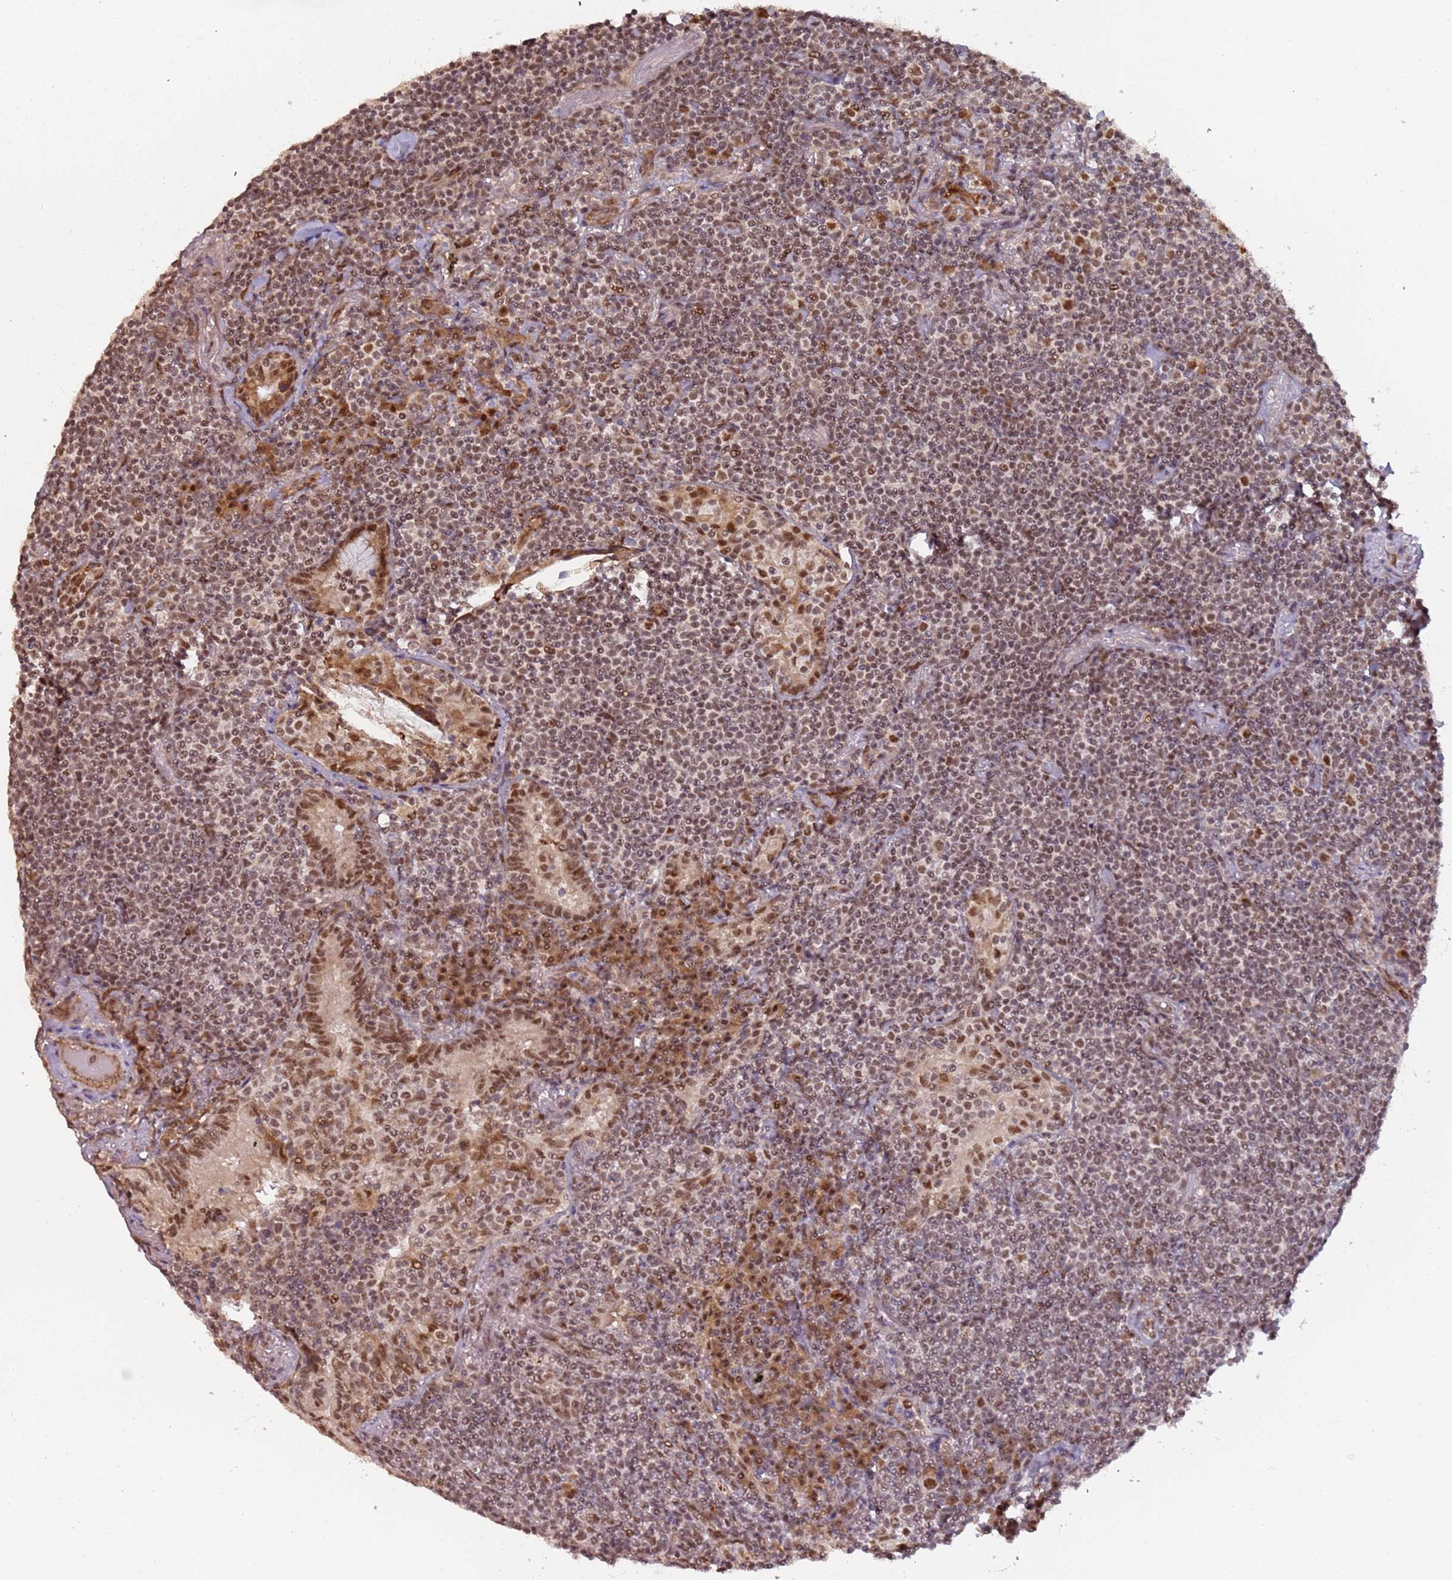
{"staining": {"intensity": "moderate", "quantity": ">75%", "location": "nuclear"}, "tissue": "lymphoma", "cell_type": "Tumor cells", "image_type": "cancer", "snomed": [{"axis": "morphology", "description": "Malignant lymphoma, non-Hodgkin's type, Low grade"}, {"axis": "topography", "description": "Lung"}], "caption": "This image demonstrates immunohistochemistry (IHC) staining of low-grade malignant lymphoma, non-Hodgkin's type, with medium moderate nuclear positivity in approximately >75% of tumor cells.", "gene": "POLR3H", "patient": {"sex": "female", "age": 71}}